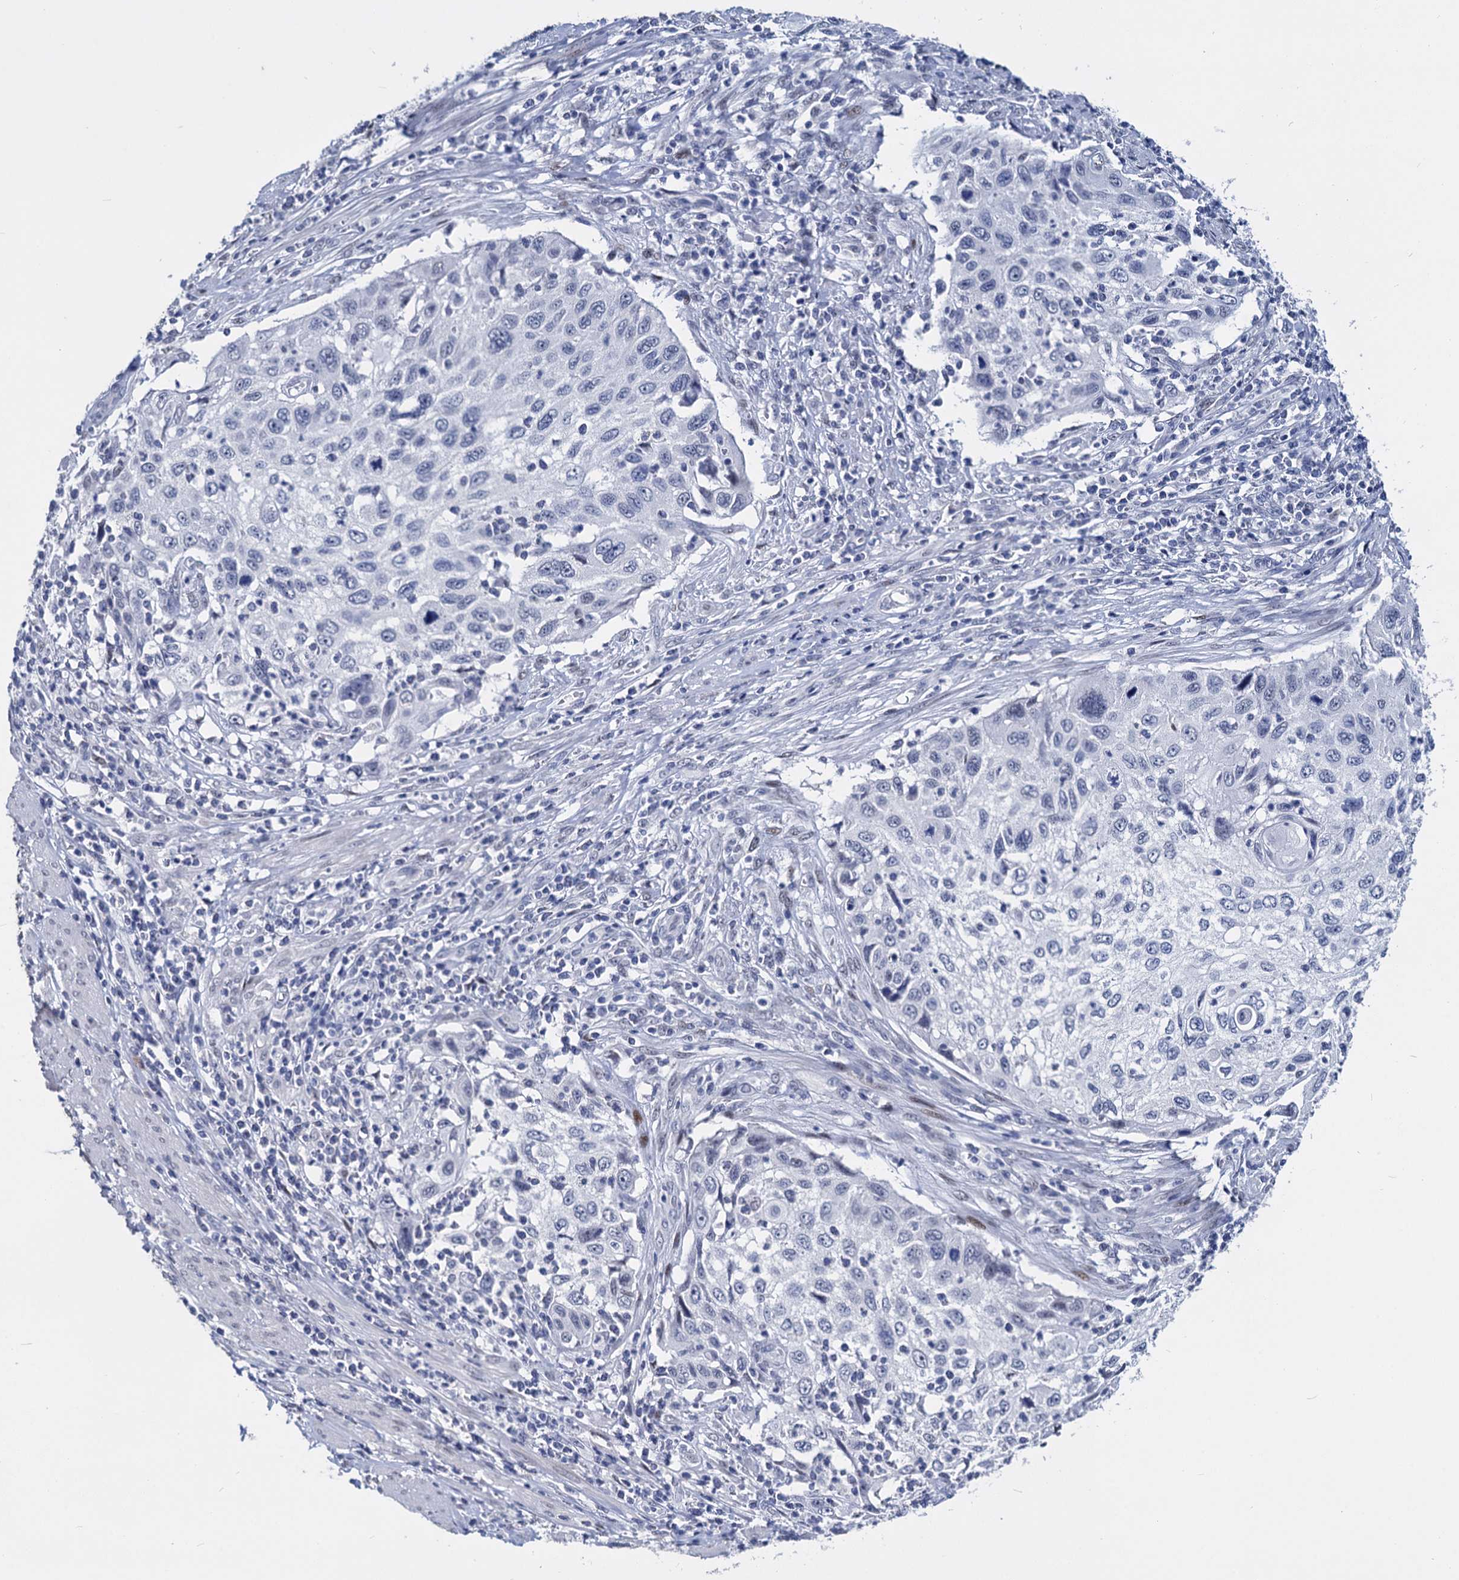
{"staining": {"intensity": "negative", "quantity": "none", "location": "none"}, "tissue": "cervical cancer", "cell_type": "Tumor cells", "image_type": "cancer", "snomed": [{"axis": "morphology", "description": "Squamous cell carcinoma, NOS"}, {"axis": "topography", "description": "Cervix"}], "caption": "Photomicrograph shows no significant protein expression in tumor cells of cervical cancer (squamous cell carcinoma). (DAB IHC, high magnification).", "gene": "MAGEA4", "patient": {"sex": "female", "age": 70}}